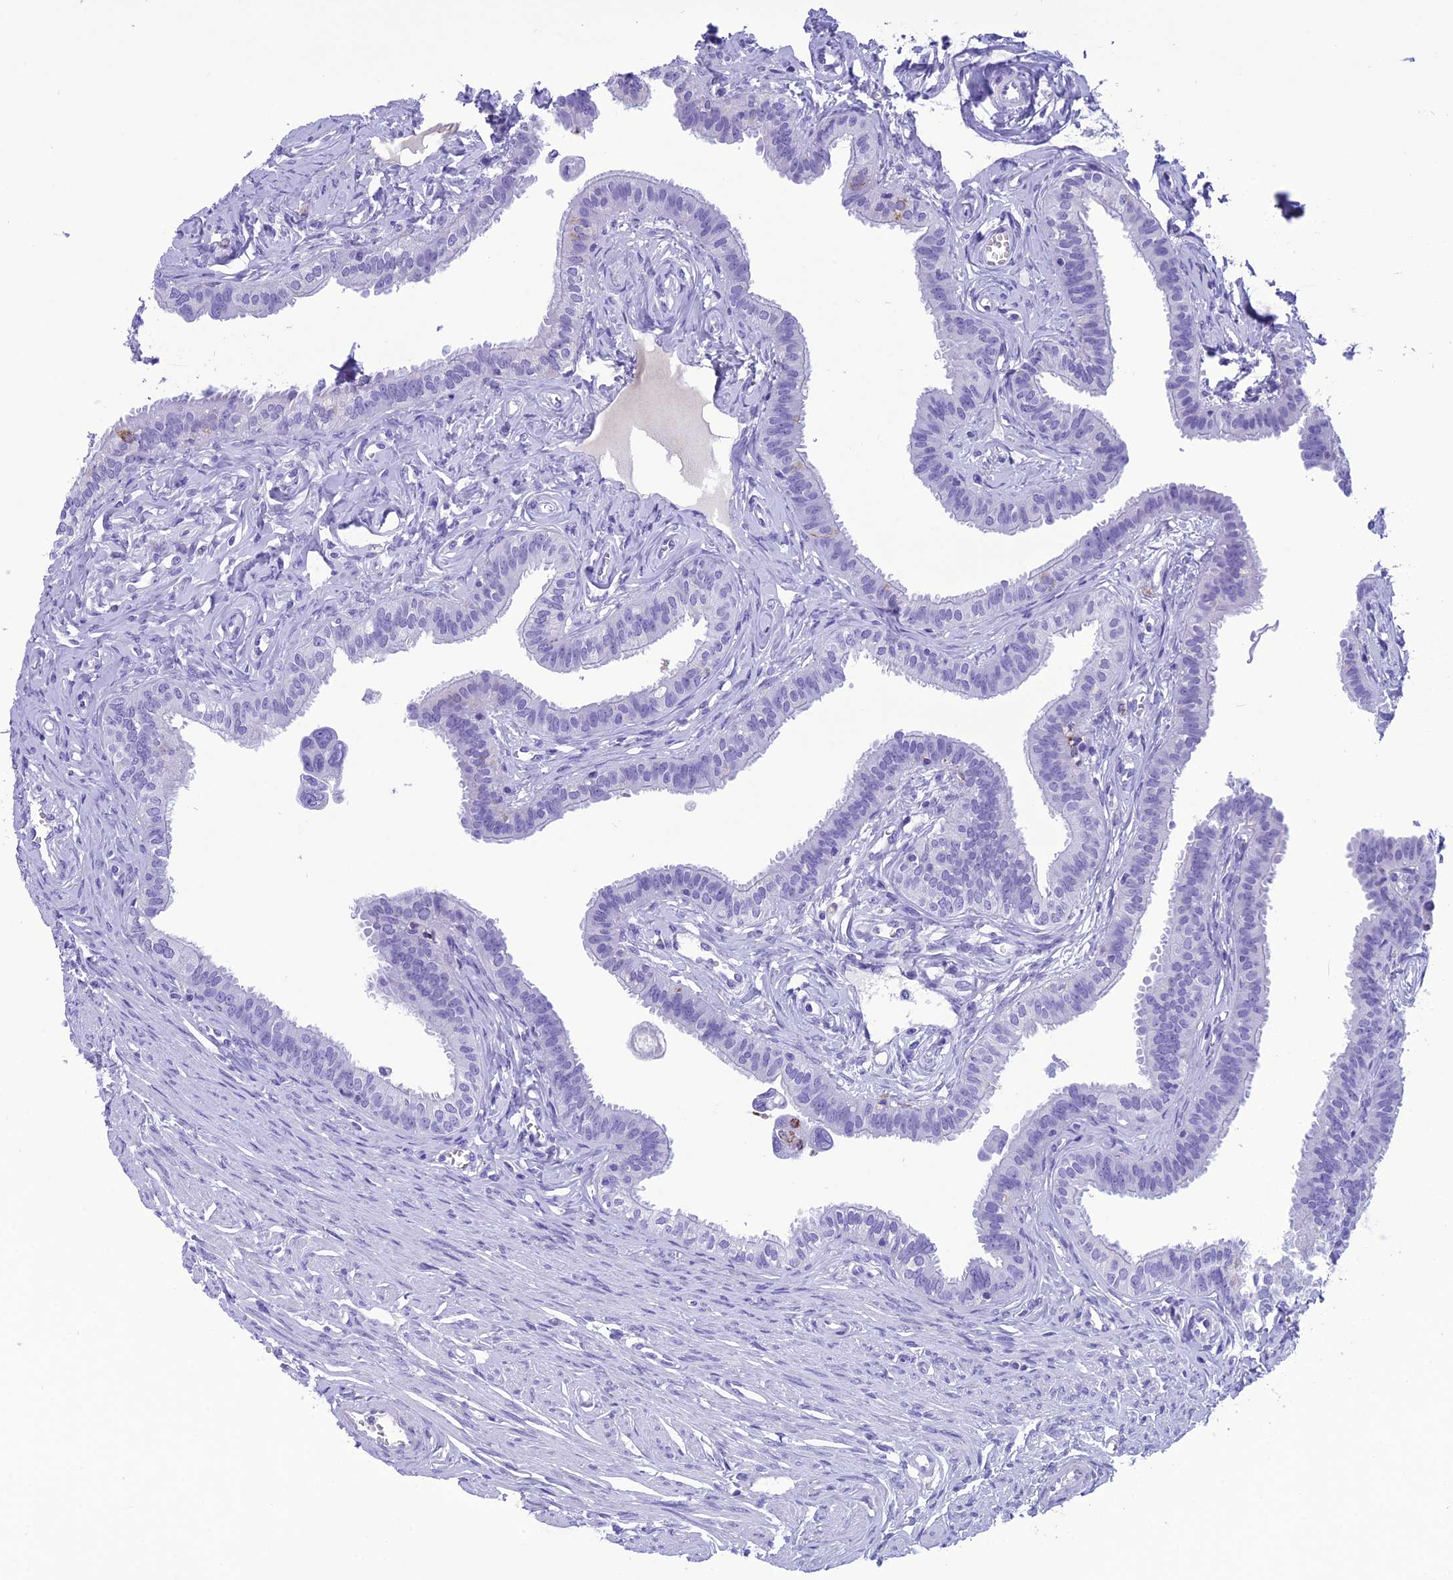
{"staining": {"intensity": "negative", "quantity": "none", "location": "none"}, "tissue": "fallopian tube", "cell_type": "Glandular cells", "image_type": "normal", "snomed": [{"axis": "morphology", "description": "Normal tissue, NOS"}, {"axis": "morphology", "description": "Carcinoma, NOS"}, {"axis": "topography", "description": "Fallopian tube"}, {"axis": "topography", "description": "Ovary"}], "caption": "Human fallopian tube stained for a protein using IHC displays no positivity in glandular cells.", "gene": "TRAM1L1", "patient": {"sex": "female", "age": 59}}